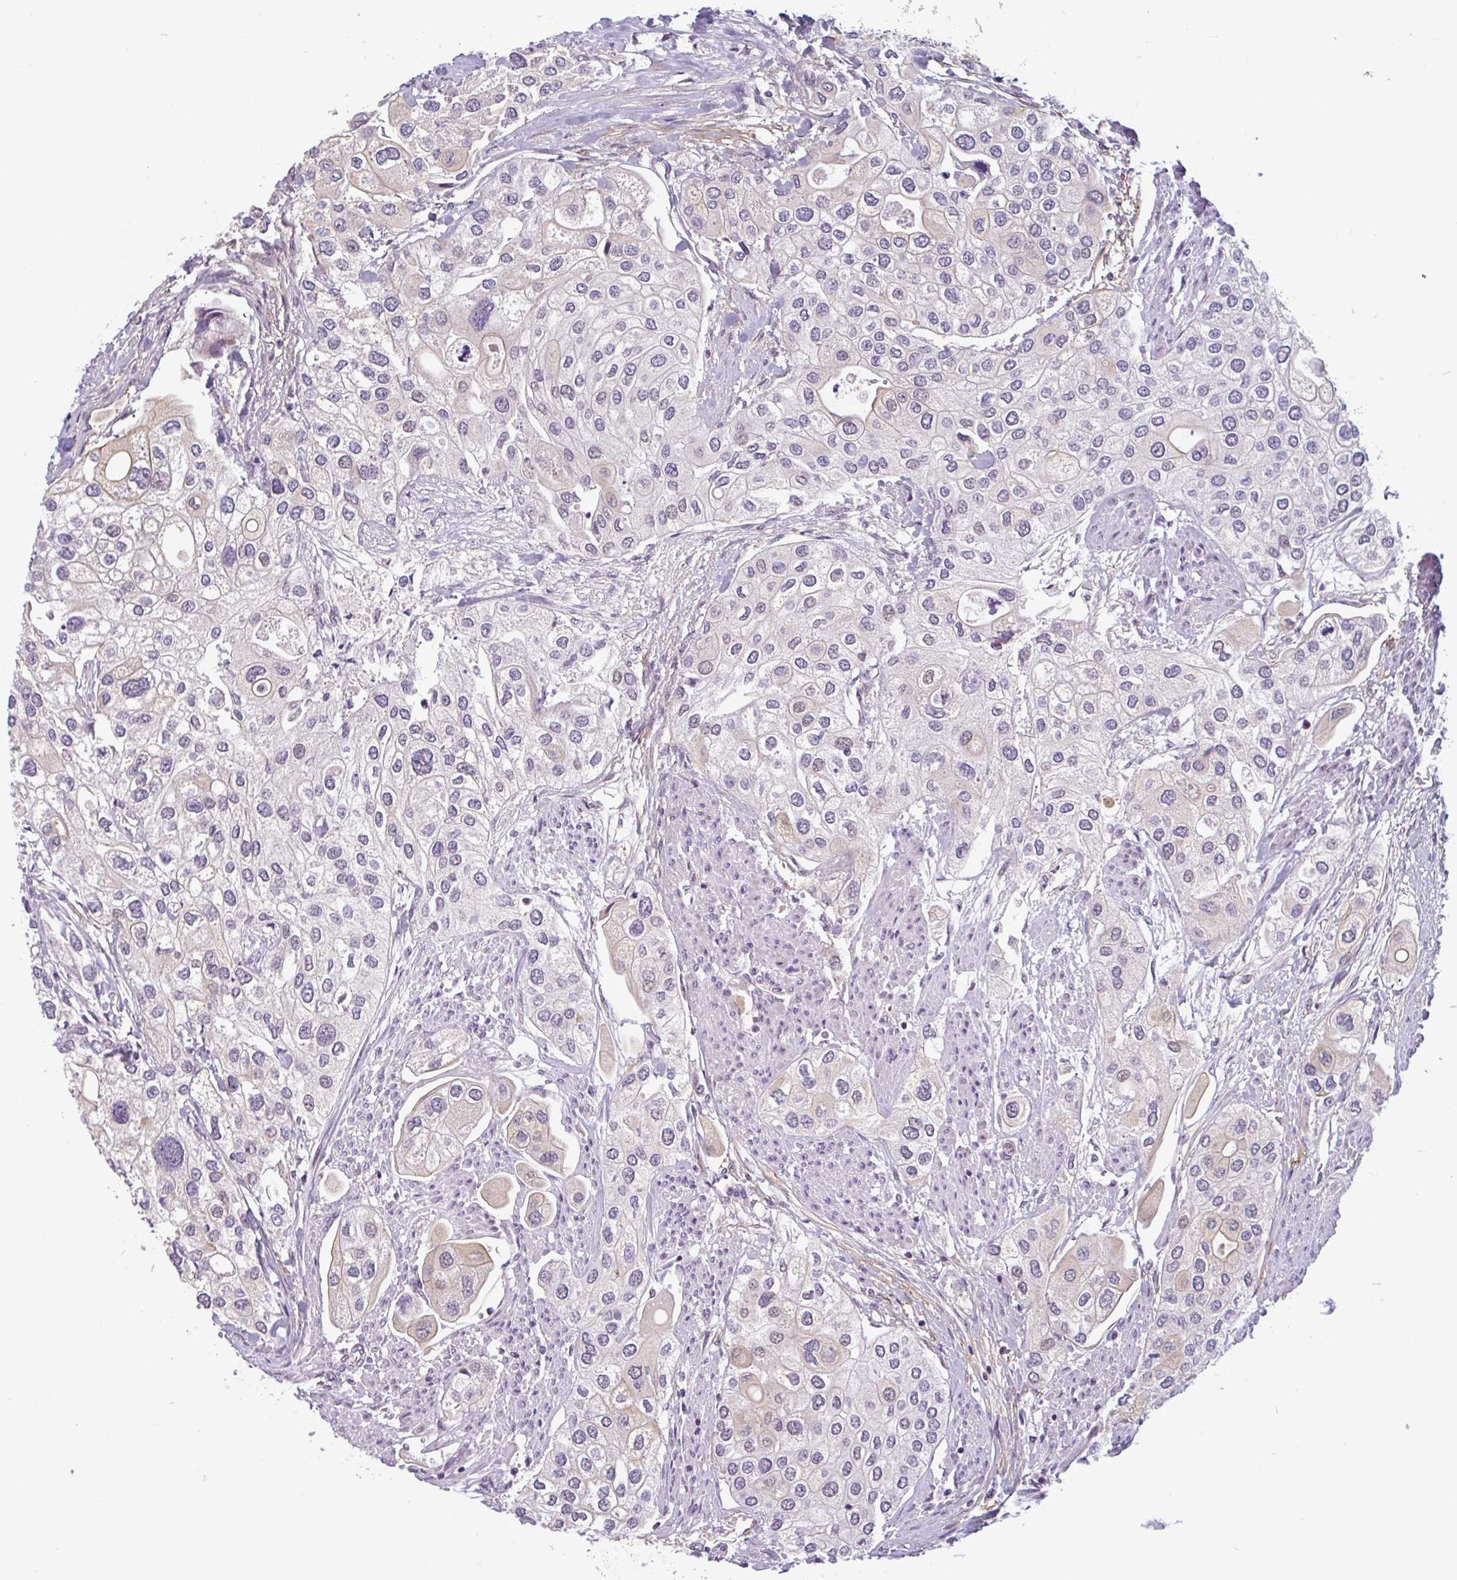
{"staining": {"intensity": "negative", "quantity": "none", "location": "none"}, "tissue": "urothelial cancer", "cell_type": "Tumor cells", "image_type": "cancer", "snomed": [{"axis": "morphology", "description": "Urothelial carcinoma, High grade"}, {"axis": "topography", "description": "Urinary bladder"}], "caption": "Tumor cells are negative for protein expression in human high-grade urothelial carcinoma.", "gene": "TMEM119", "patient": {"sex": "male", "age": 64}}